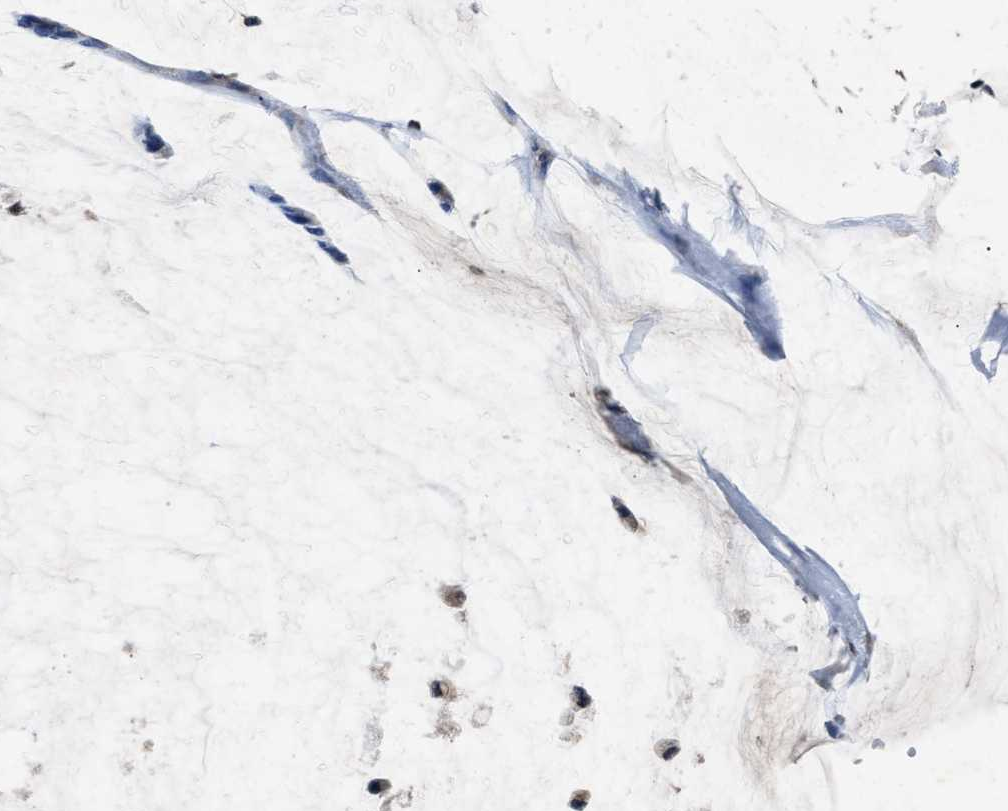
{"staining": {"intensity": "weak", "quantity": "<25%", "location": "cytoplasmic/membranous"}, "tissue": "ovarian cancer", "cell_type": "Tumor cells", "image_type": "cancer", "snomed": [{"axis": "morphology", "description": "Cystadenocarcinoma, mucinous, NOS"}, {"axis": "topography", "description": "Ovary"}], "caption": "The photomicrograph exhibits no significant positivity in tumor cells of ovarian cancer (mucinous cystadenocarcinoma).", "gene": "PDAP1", "patient": {"sex": "female", "age": 39}}